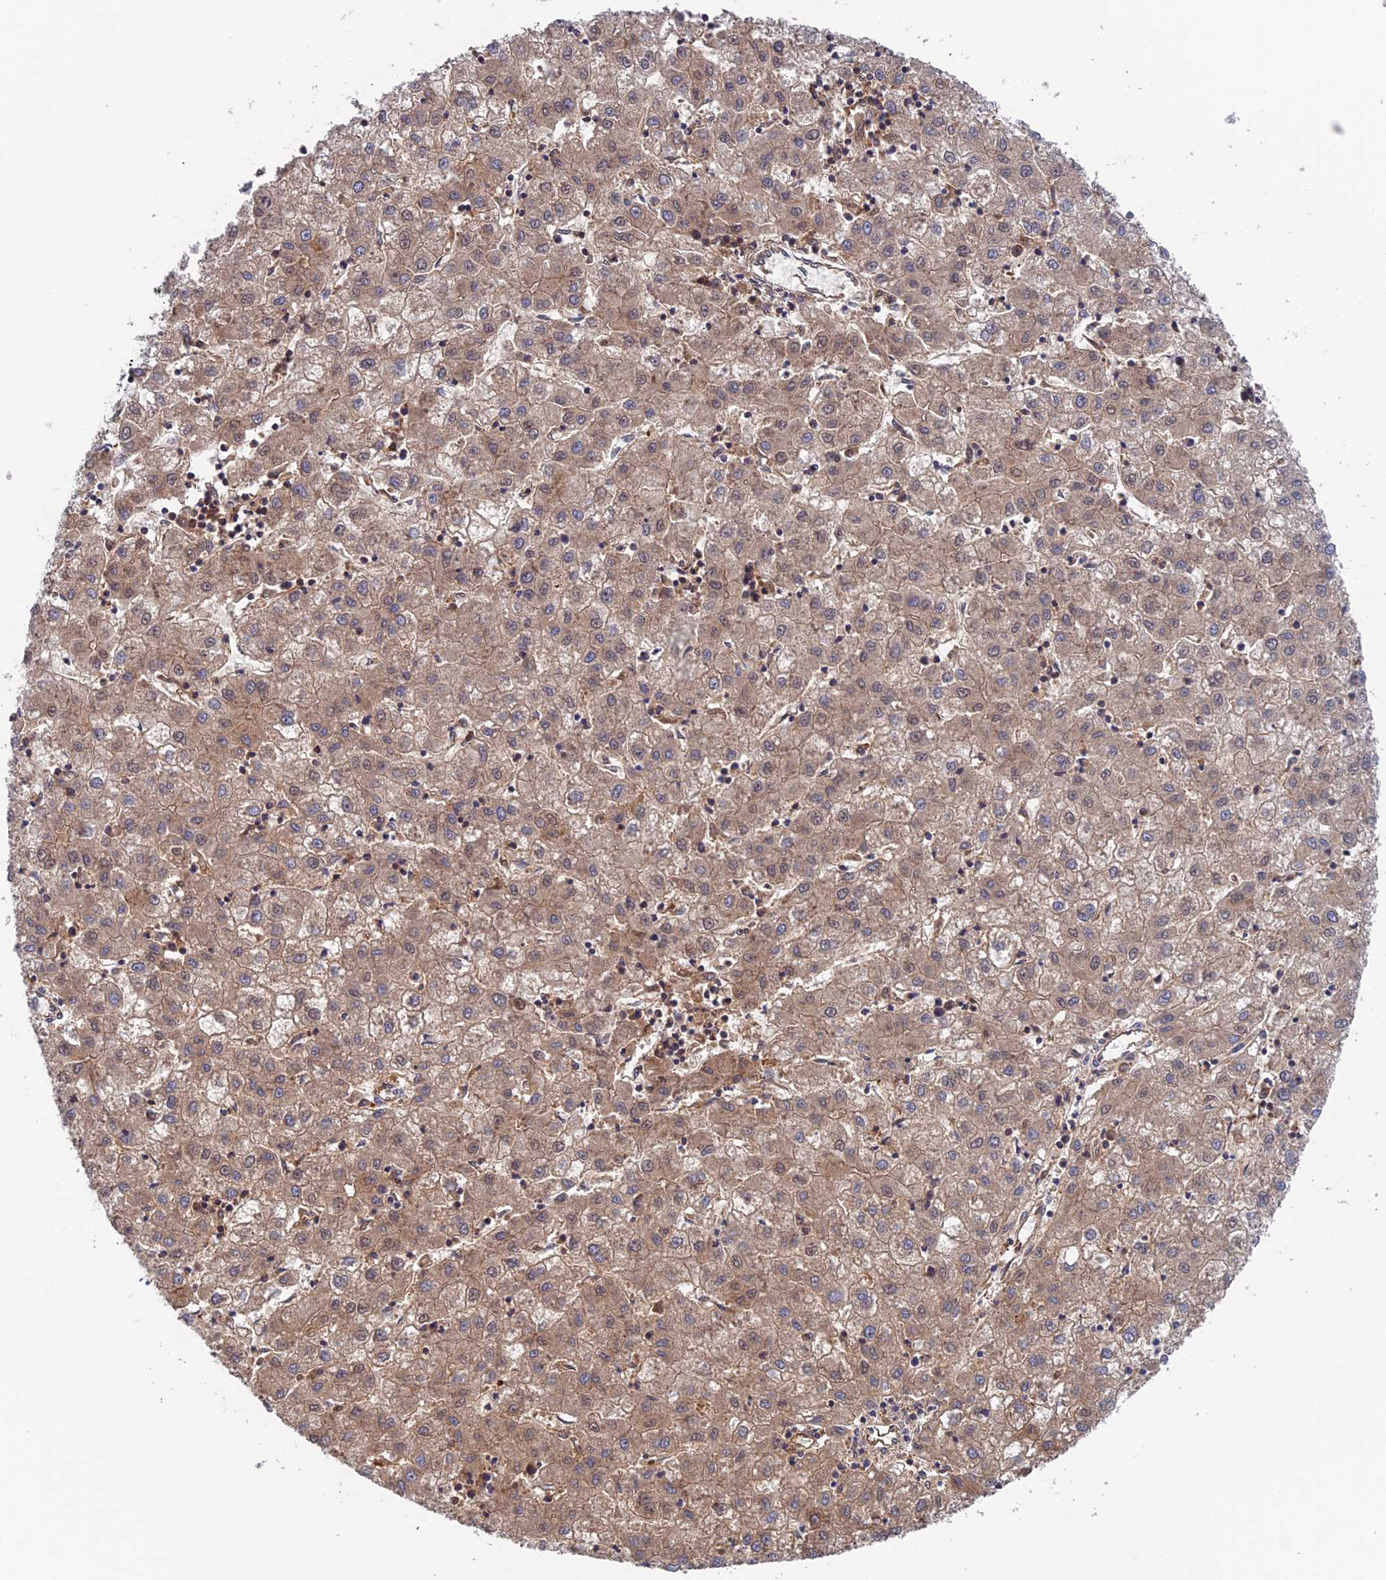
{"staining": {"intensity": "weak", "quantity": "25%-75%", "location": "cytoplasmic/membranous"}, "tissue": "liver cancer", "cell_type": "Tumor cells", "image_type": "cancer", "snomed": [{"axis": "morphology", "description": "Carcinoma, Hepatocellular, NOS"}, {"axis": "topography", "description": "Liver"}], "caption": "Protein expression analysis of liver cancer (hepatocellular carcinoma) reveals weak cytoplasmic/membranous staining in approximately 25%-75% of tumor cells.", "gene": "NUDT16L1", "patient": {"sex": "male", "age": 72}}